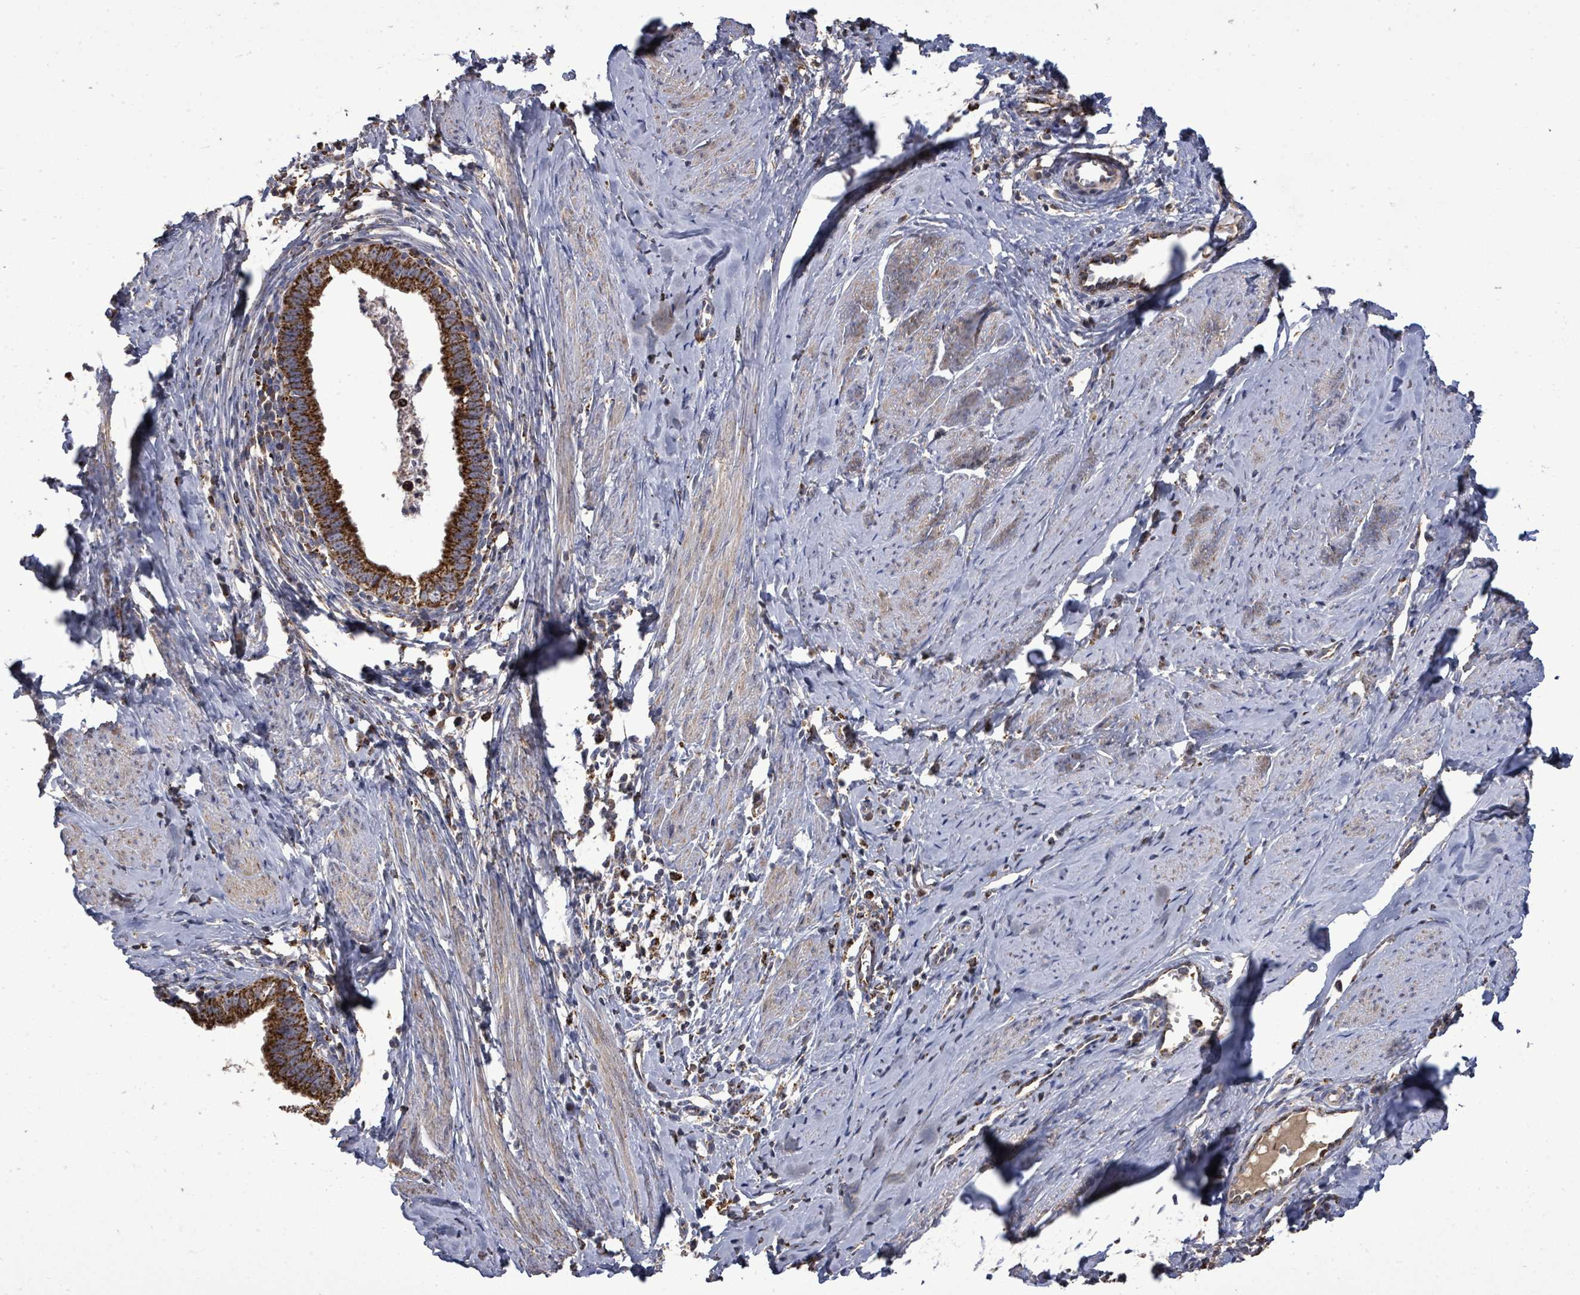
{"staining": {"intensity": "strong", "quantity": ">75%", "location": "cytoplasmic/membranous"}, "tissue": "cervical cancer", "cell_type": "Tumor cells", "image_type": "cancer", "snomed": [{"axis": "morphology", "description": "Adenocarcinoma, NOS"}, {"axis": "topography", "description": "Cervix"}], "caption": "The photomicrograph demonstrates a brown stain indicating the presence of a protein in the cytoplasmic/membranous of tumor cells in cervical cancer (adenocarcinoma).", "gene": "MTMR12", "patient": {"sex": "female", "age": 36}}